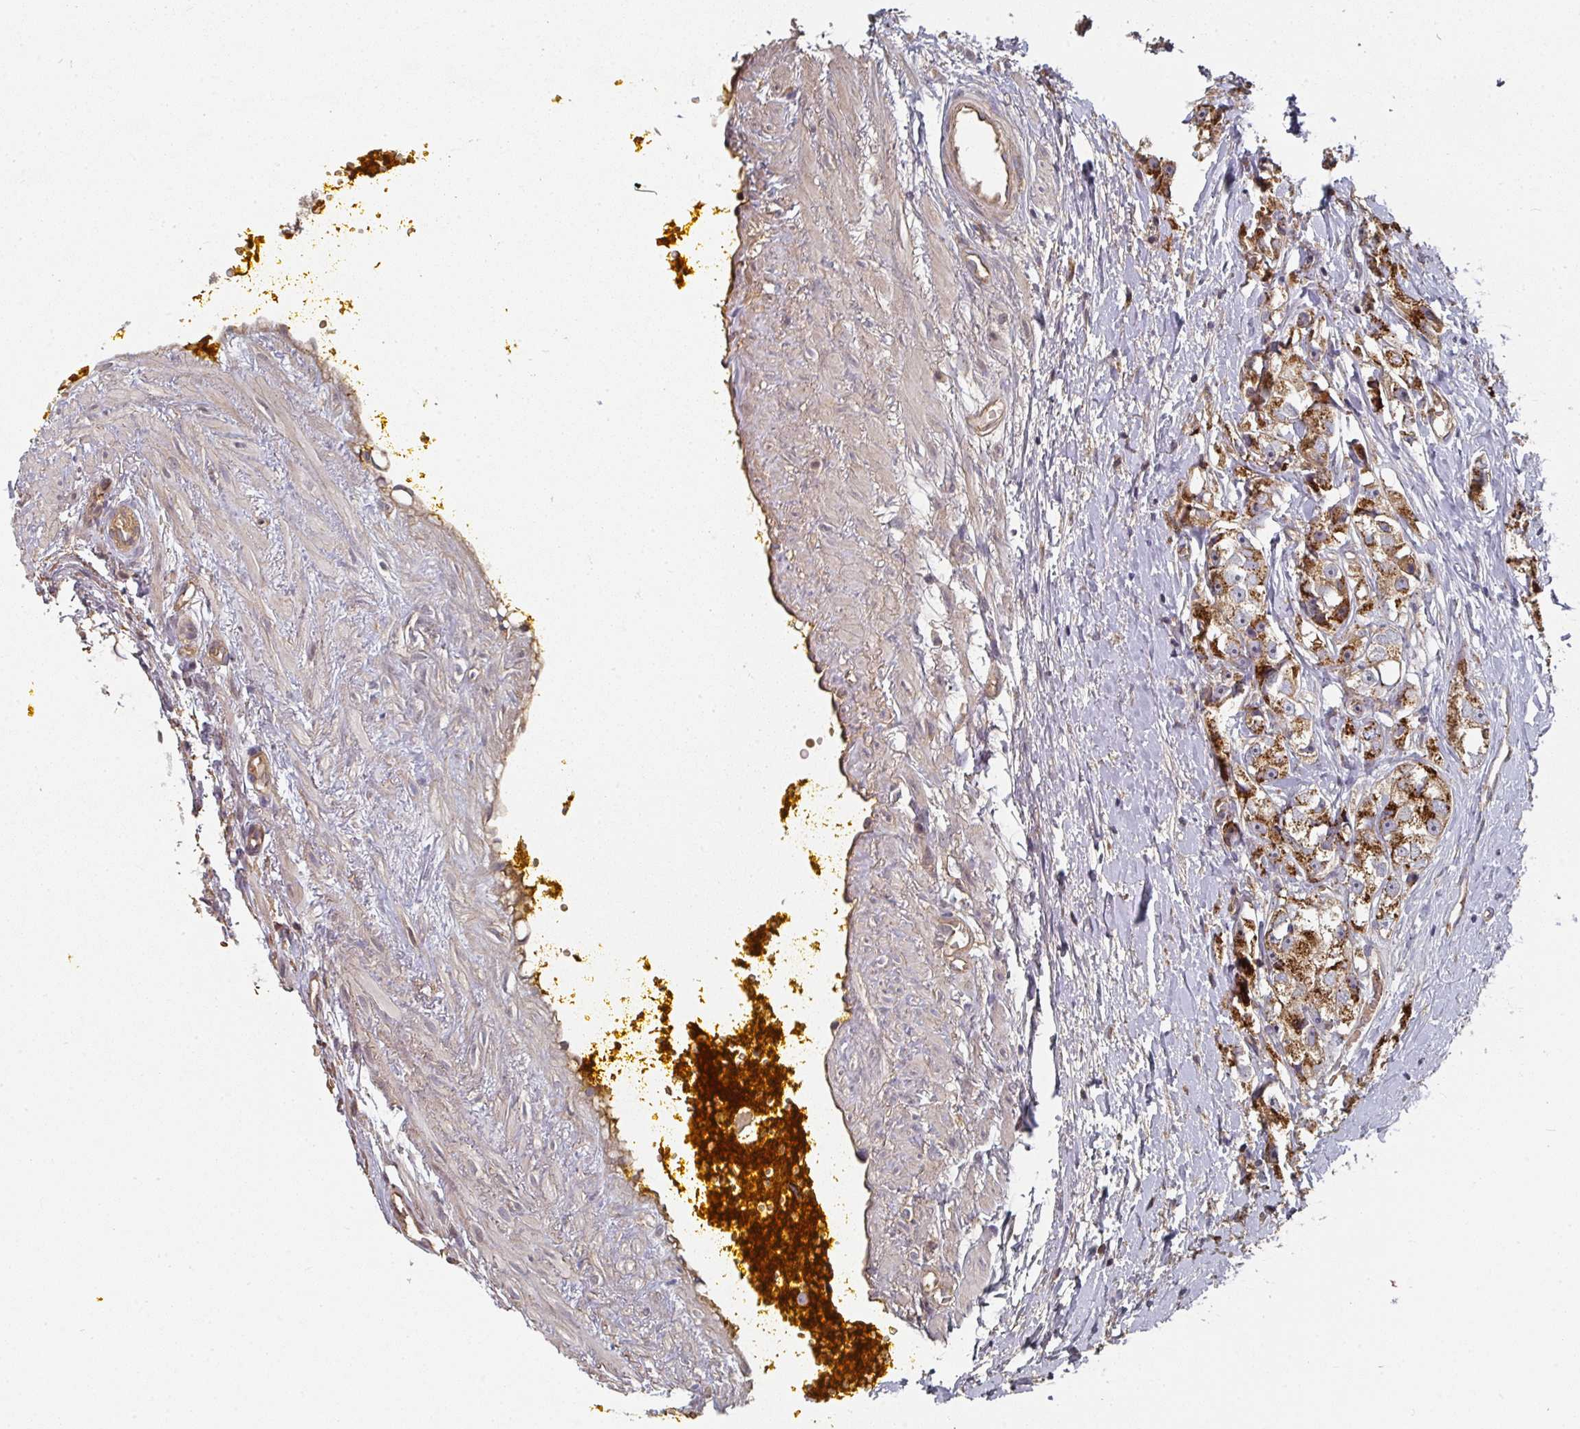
{"staining": {"intensity": "strong", "quantity": ">75%", "location": "cytoplasmic/membranous"}, "tissue": "prostate cancer", "cell_type": "Tumor cells", "image_type": "cancer", "snomed": [{"axis": "morphology", "description": "Adenocarcinoma, High grade"}, {"axis": "topography", "description": "Prostate"}], "caption": "Prostate adenocarcinoma (high-grade) stained with DAB (3,3'-diaminobenzidine) immunohistochemistry exhibits high levels of strong cytoplasmic/membranous positivity in about >75% of tumor cells.", "gene": "EDEM2", "patient": {"sex": "male", "age": 74}}